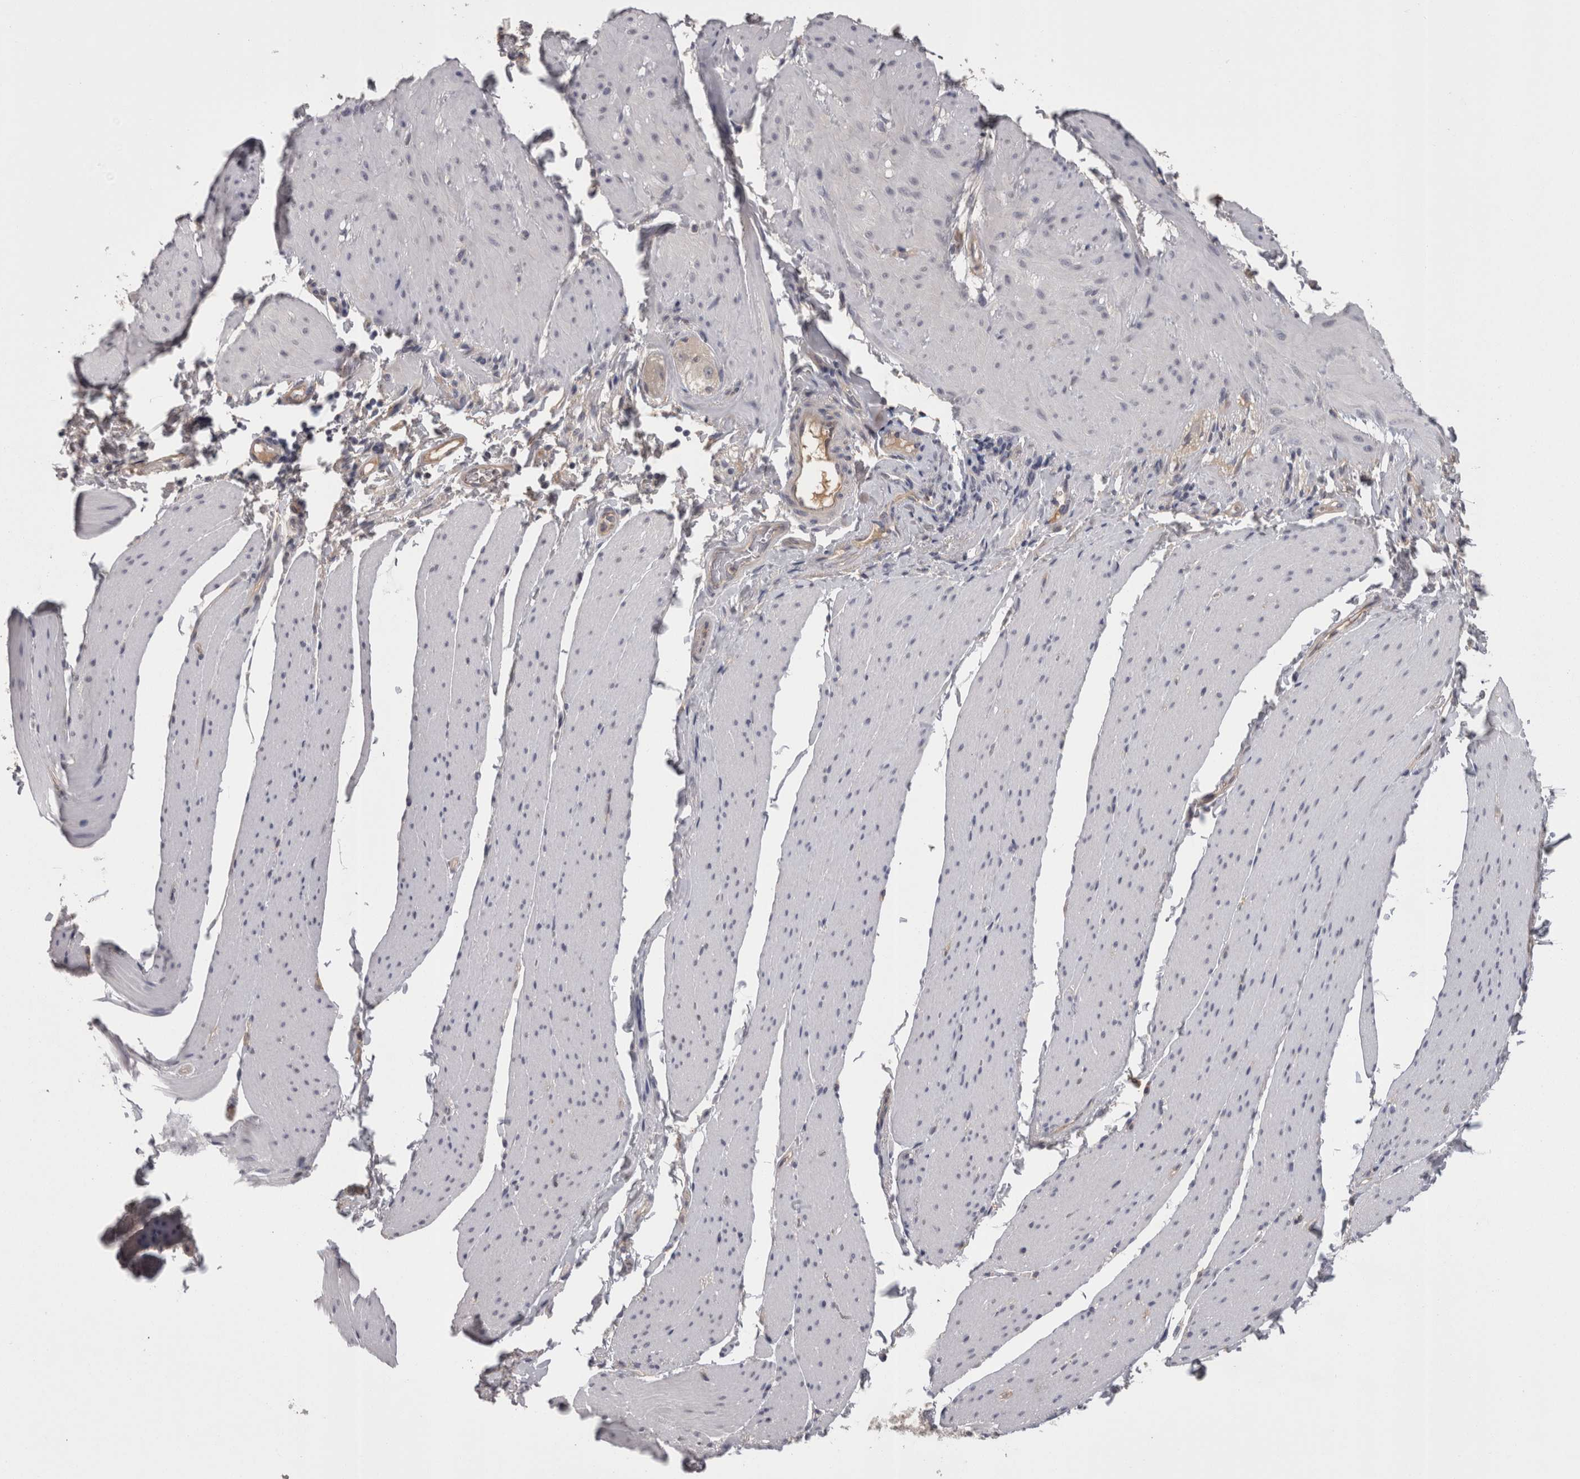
{"staining": {"intensity": "negative", "quantity": "none", "location": "none"}, "tissue": "smooth muscle", "cell_type": "Smooth muscle cells", "image_type": "normal", "snomed": [{"axis": "morphology", "description": "Normal tissue, NOS"}, {"axis": "topography", "description": "Smooth muscle"}, {"axis": "topography", "description": "Small intestine"}], "caption": "Immunohistochemistry (IHC) of normal smooth muscle demonstrates no positivity in smooth muscle cells. The staining was performed using DAB (3,3'-diaminobenzidine) to visualize the protein expression in brown, while the nuclei were stained in blue with hematoxylin (Magnification: 20x).", "gene": "PON3", "patient": {"sex": "female", "age": 84}}